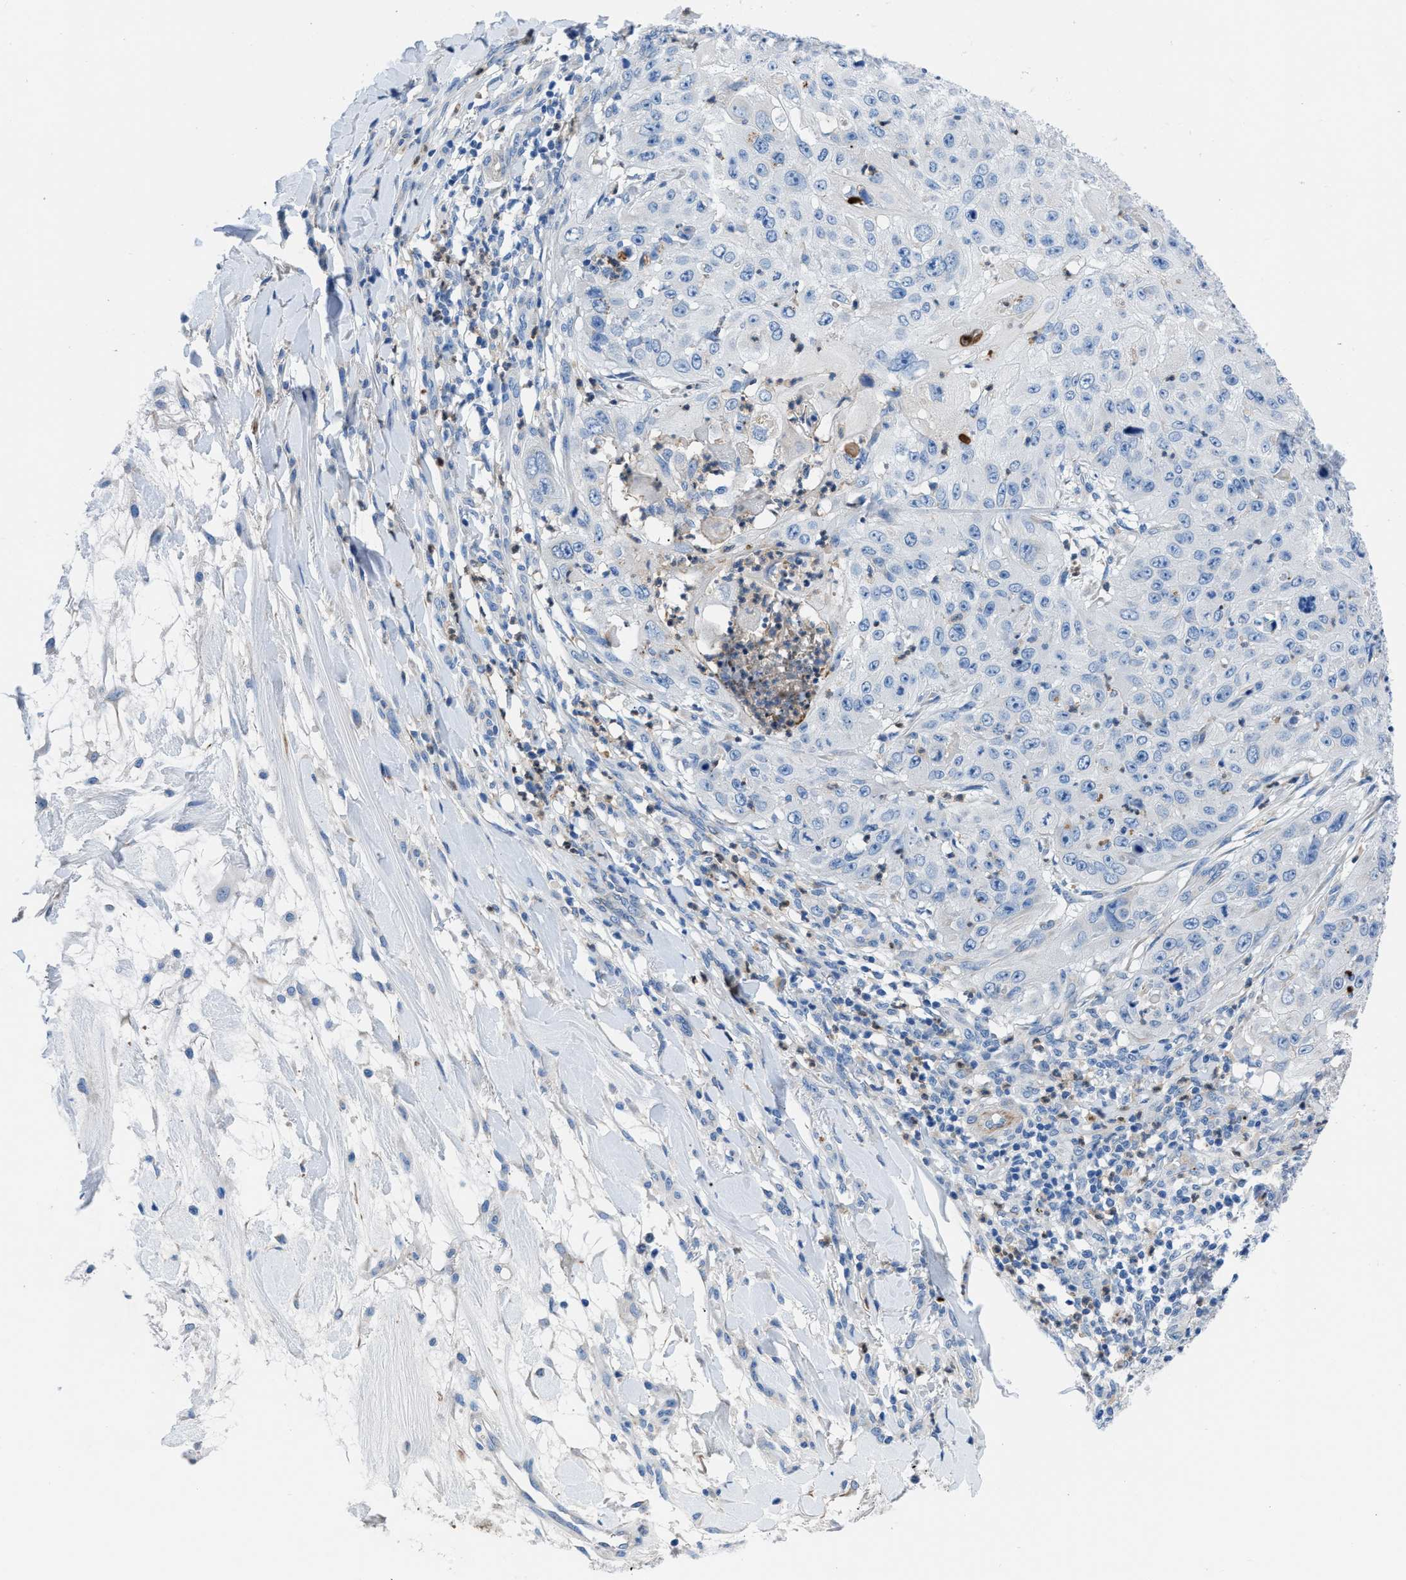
{"staining": {"intensity": "negative", "quantity": "none", "location": "none"}, "tissue": "skin cancer", "cell_type": "Tumor cells", "image_type": "cancer", "snomed": [{"axis": "morphology", "description": "Squamous cell carcinoma, NOS"}, {"axis": "topography", "description": "Skin"}], "caption": "DAB immunohistochemical staining of human skin squamous cell carcinoma reveals no significant positivity in tumor cells. (Immunohistochemistry, brightfield microscopy, high magnification).", "gene": "ITPR1", "patient": {"sex": "female", "age": 80}}